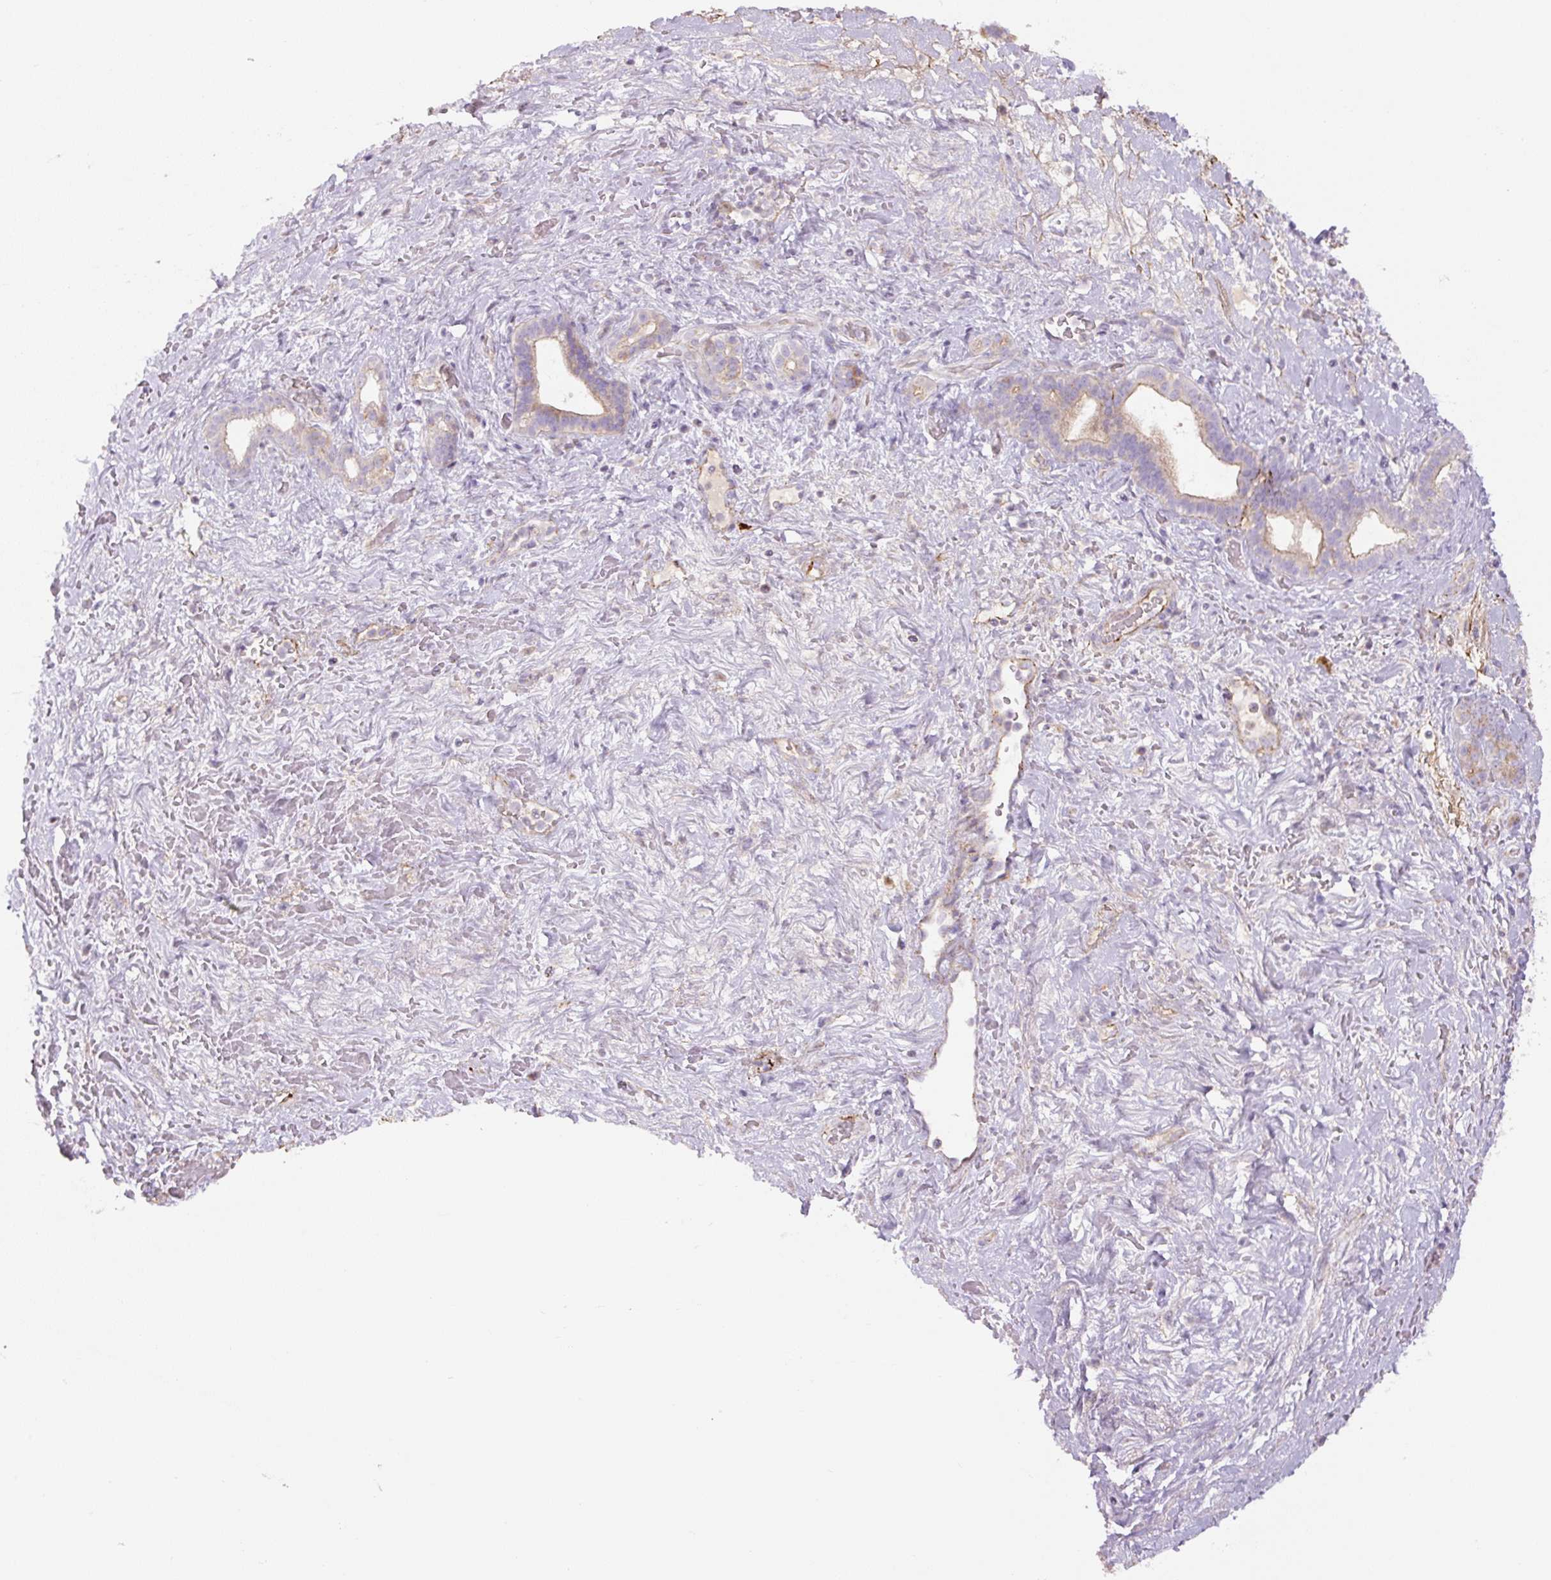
{"staining": {"intensity": "weak", "quantity": "<25%", "location": "cytoplasmic/membranous"}, "tissue": "pancreatic cancer", "cell_type": "Tumor cells", "image_type": "cancer", "snomed": [{"axis": "morphology", "description": "Adenocarcinoma, NOS"}, {"axis": "topography", "description": "Pancreas"}], "caption": "The IHC micrograph has no significant positivity in tumor cells of pancreatic adenocarcinoma tissue.", "gene": "CCNI2", "patient": {"sex": "male", "age": 44}}